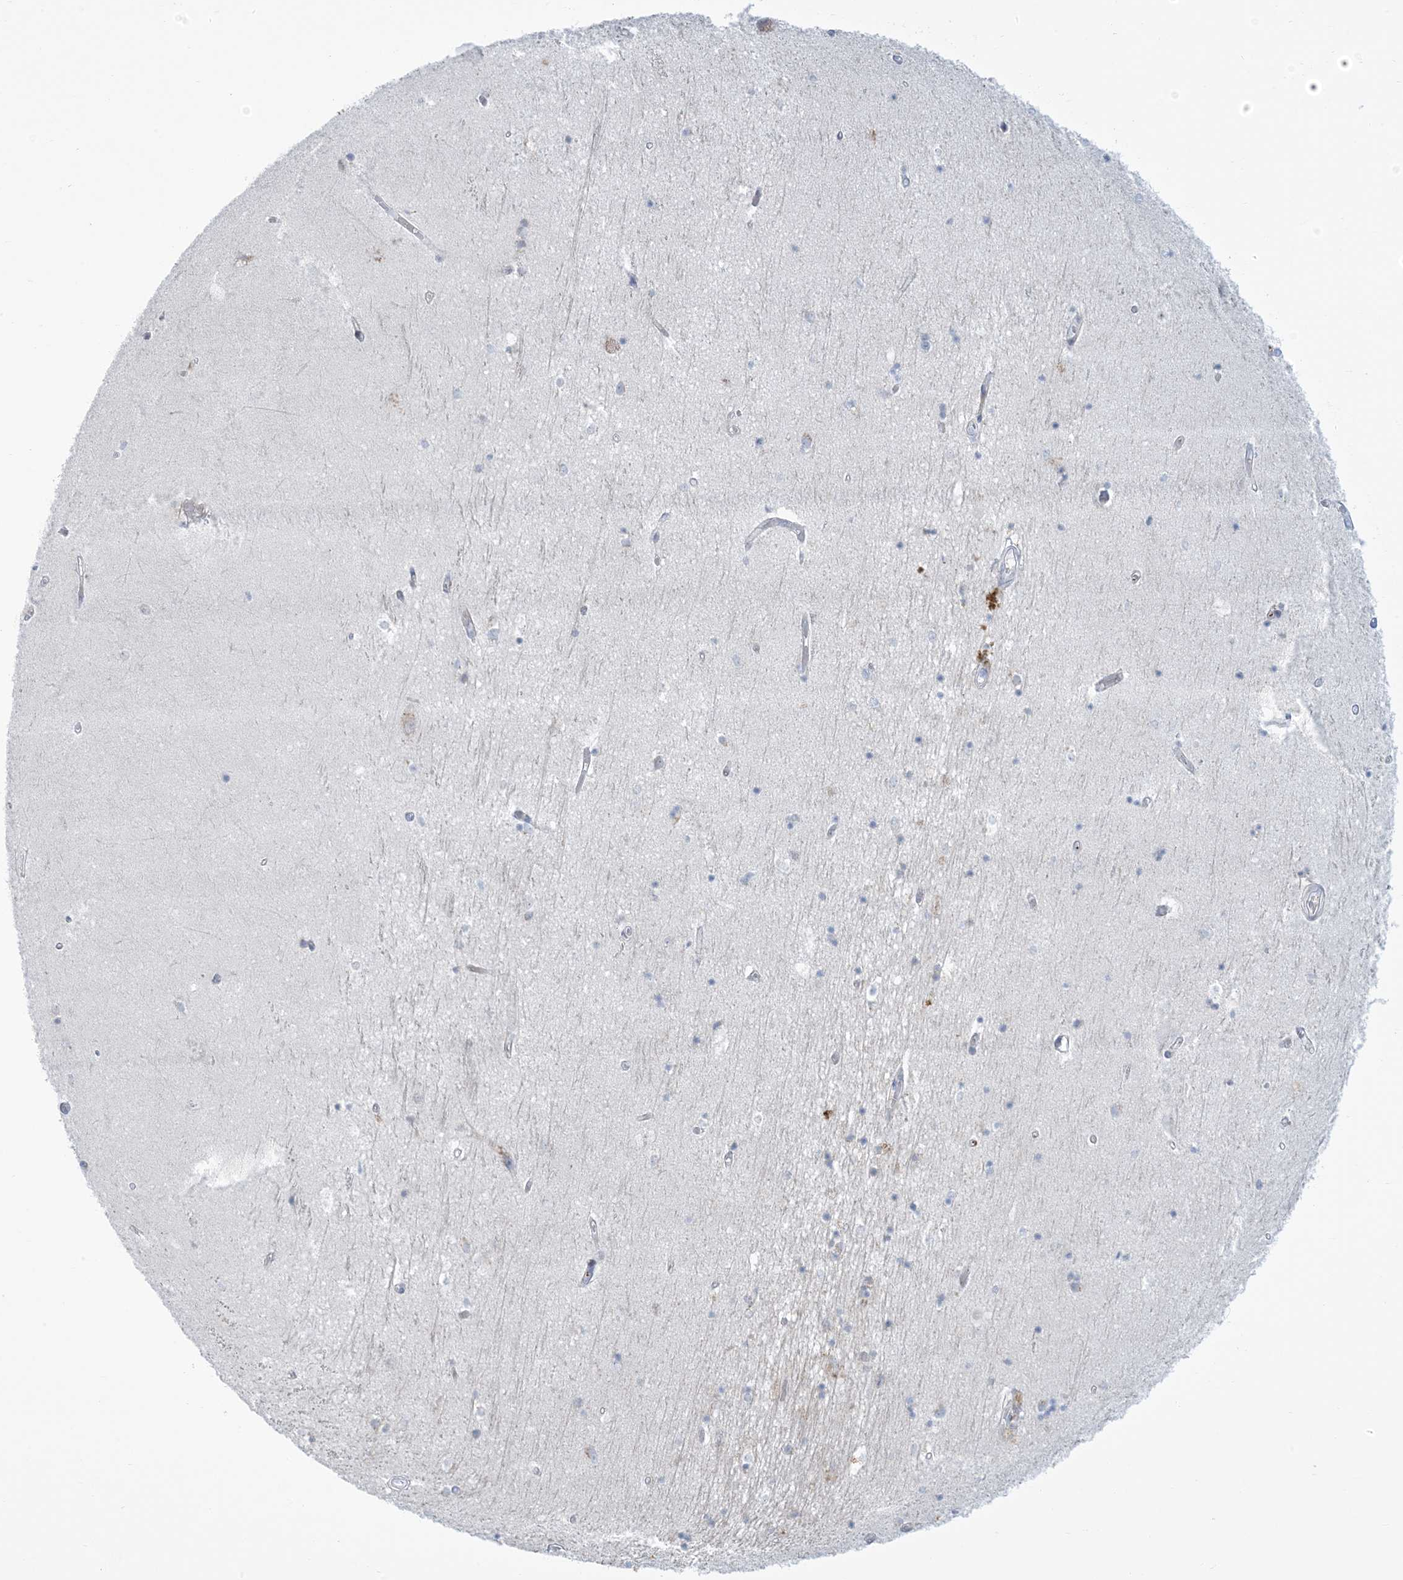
{"staining": {"intensity": "negative", "quantity": "none", "location": "none"}, "tissue": "hippocampus", "cell_type": "Glial cells", "image_type": "normal", "snomed": [{"axis": "morphology", "description": "Normal tissue, NOS"}, {"axis": "topography", "description": "Hippocampus"}], "caption": "The photomicrograph demonstrates no significant positivity in glial cells of hippocampus. (Immunohistochemistry, brightfield microscopy, high magnification).", "gene": "AFTPH", "patient": {"sex": "male", "age": 45}}